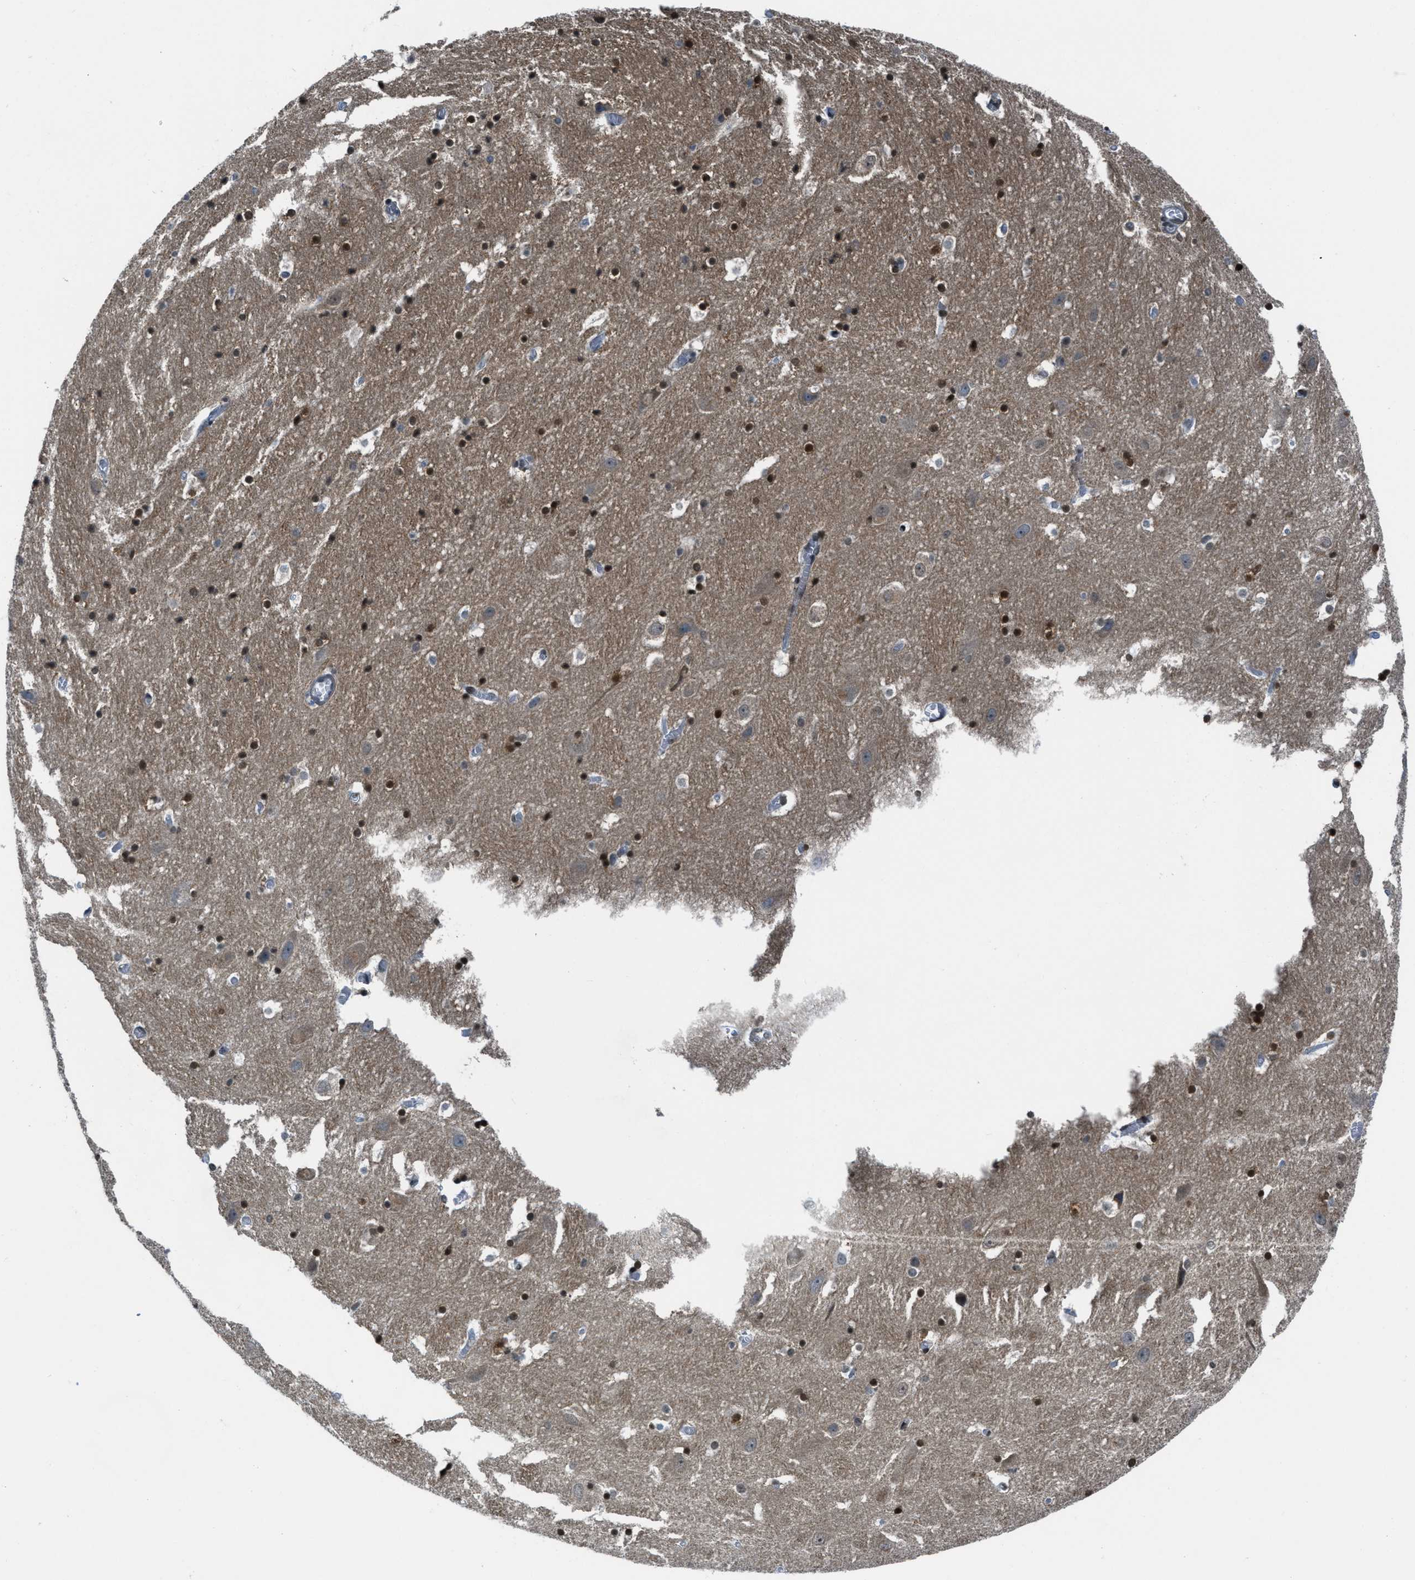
{"staining": {"intensity": "strong", "quantity": "25%-75%", "location": "cytoplasmic/membranous,nuclear"}, "tissue": "hippocampus", "cell_type": "Glial cells", "image_type": "normal", "snomed": [{"axis": "morphology", "description": "Normal tissue, NOS"}, {"axis": "topography", "description": "Hippocampus"}], "caption": "Immunohistochemistry micrograph of unremarkable hippocampus stained for a protein (brown), which displays high levels of strong cytoplasmic/membranous,nuclear staining in approximately 25%-75% of glial cells.", "gene": "MAPRE2", "patient": {"sex": "male", "age": 45}}